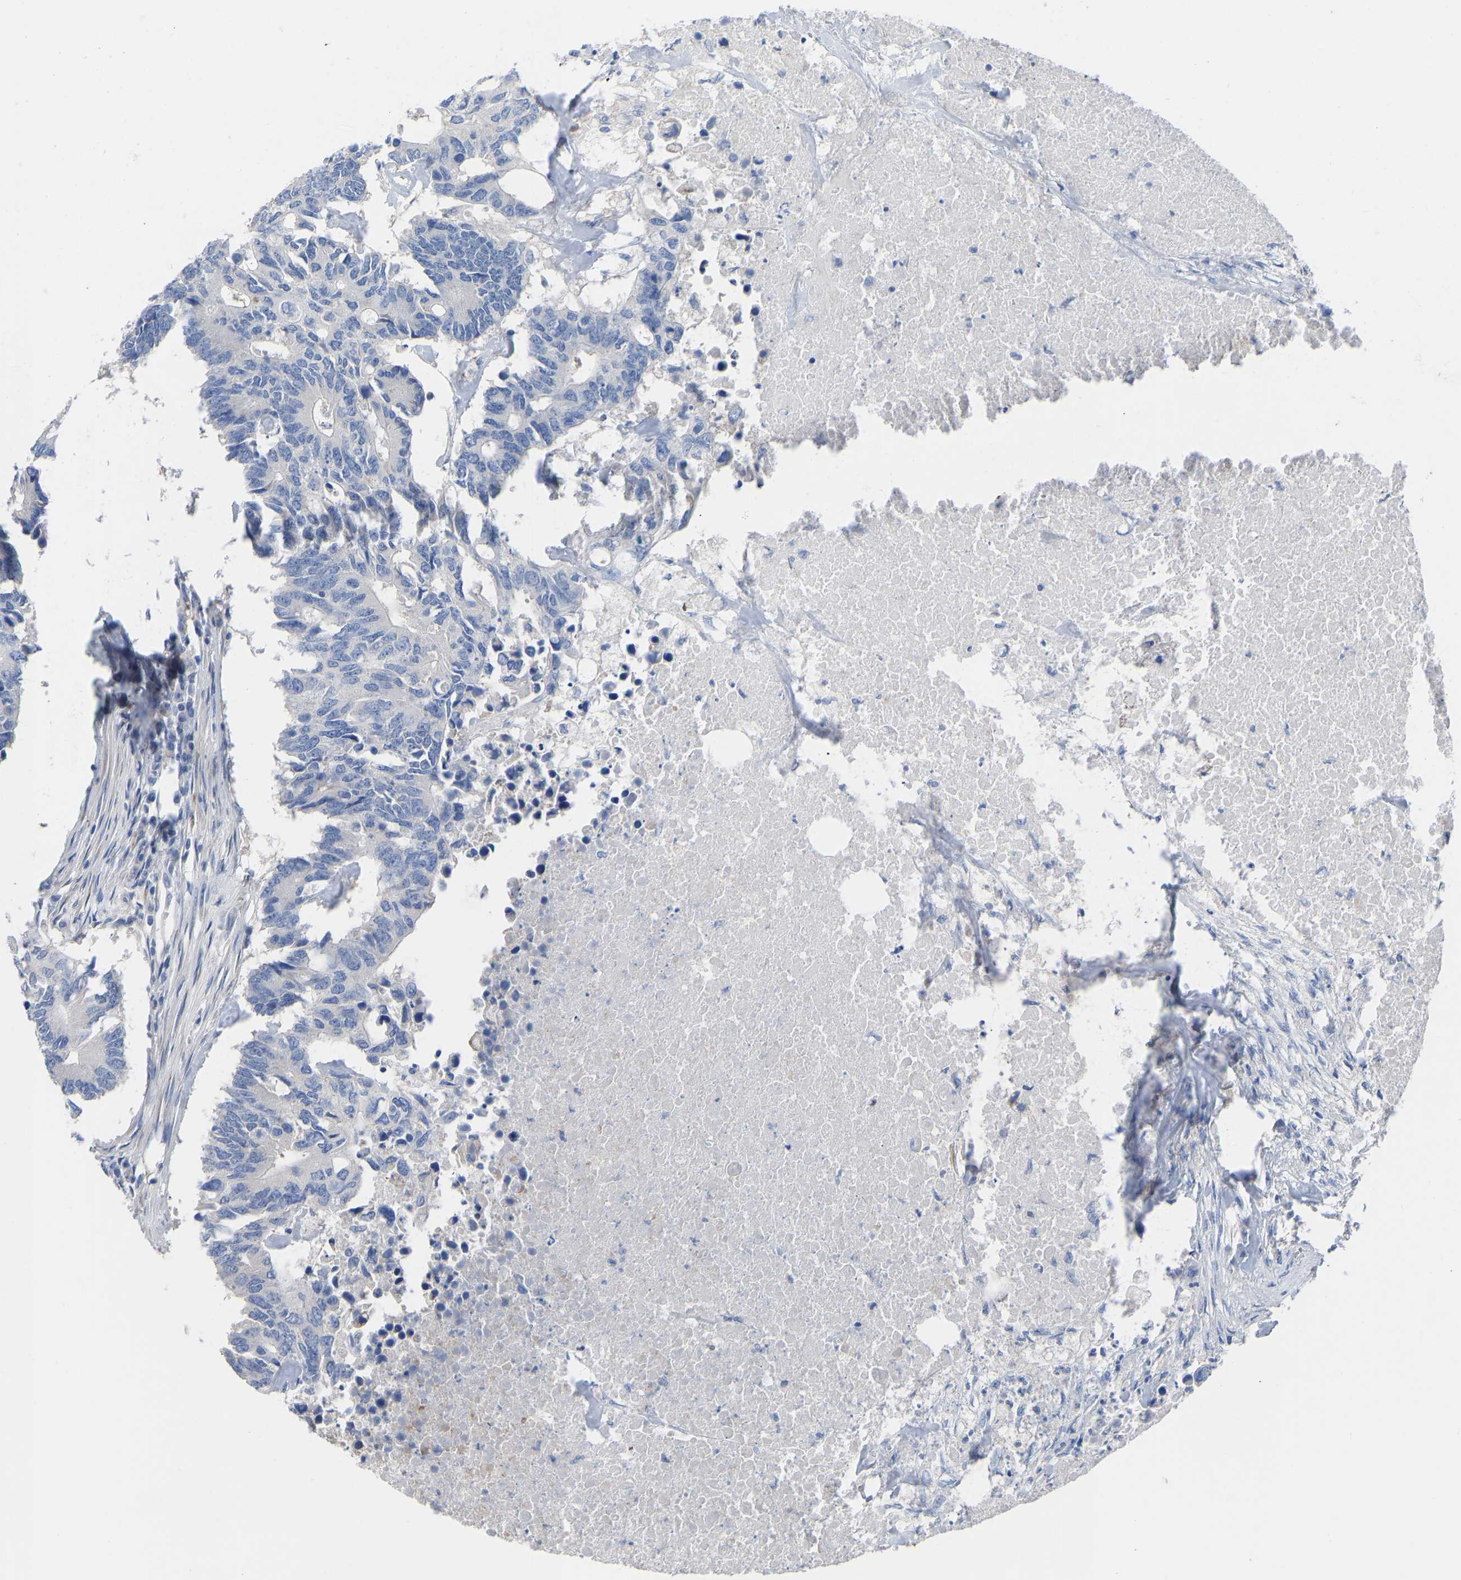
{"staining": {"intensity": "negative", "quantity": "none", "location": "none"}, "tissue": "colorectal cancer", "cell_type": "Tumor cells", "image_type": "cancer", "snomed": [{"axis": "morphology", "description": "Adenocarcinoma, NOS"}, {"axis": "topography", "description": "Colon"}], "caption": "An image of human colorectal cancer is negative for staining in tumor cells. (Brightfield microscopy of DAB (3,3'-diaminobenzidine) immunohistochemistry (IHC) at high magnification).", "gene": "OLIG2", "patient": {"sex": "male", "age": 71}}